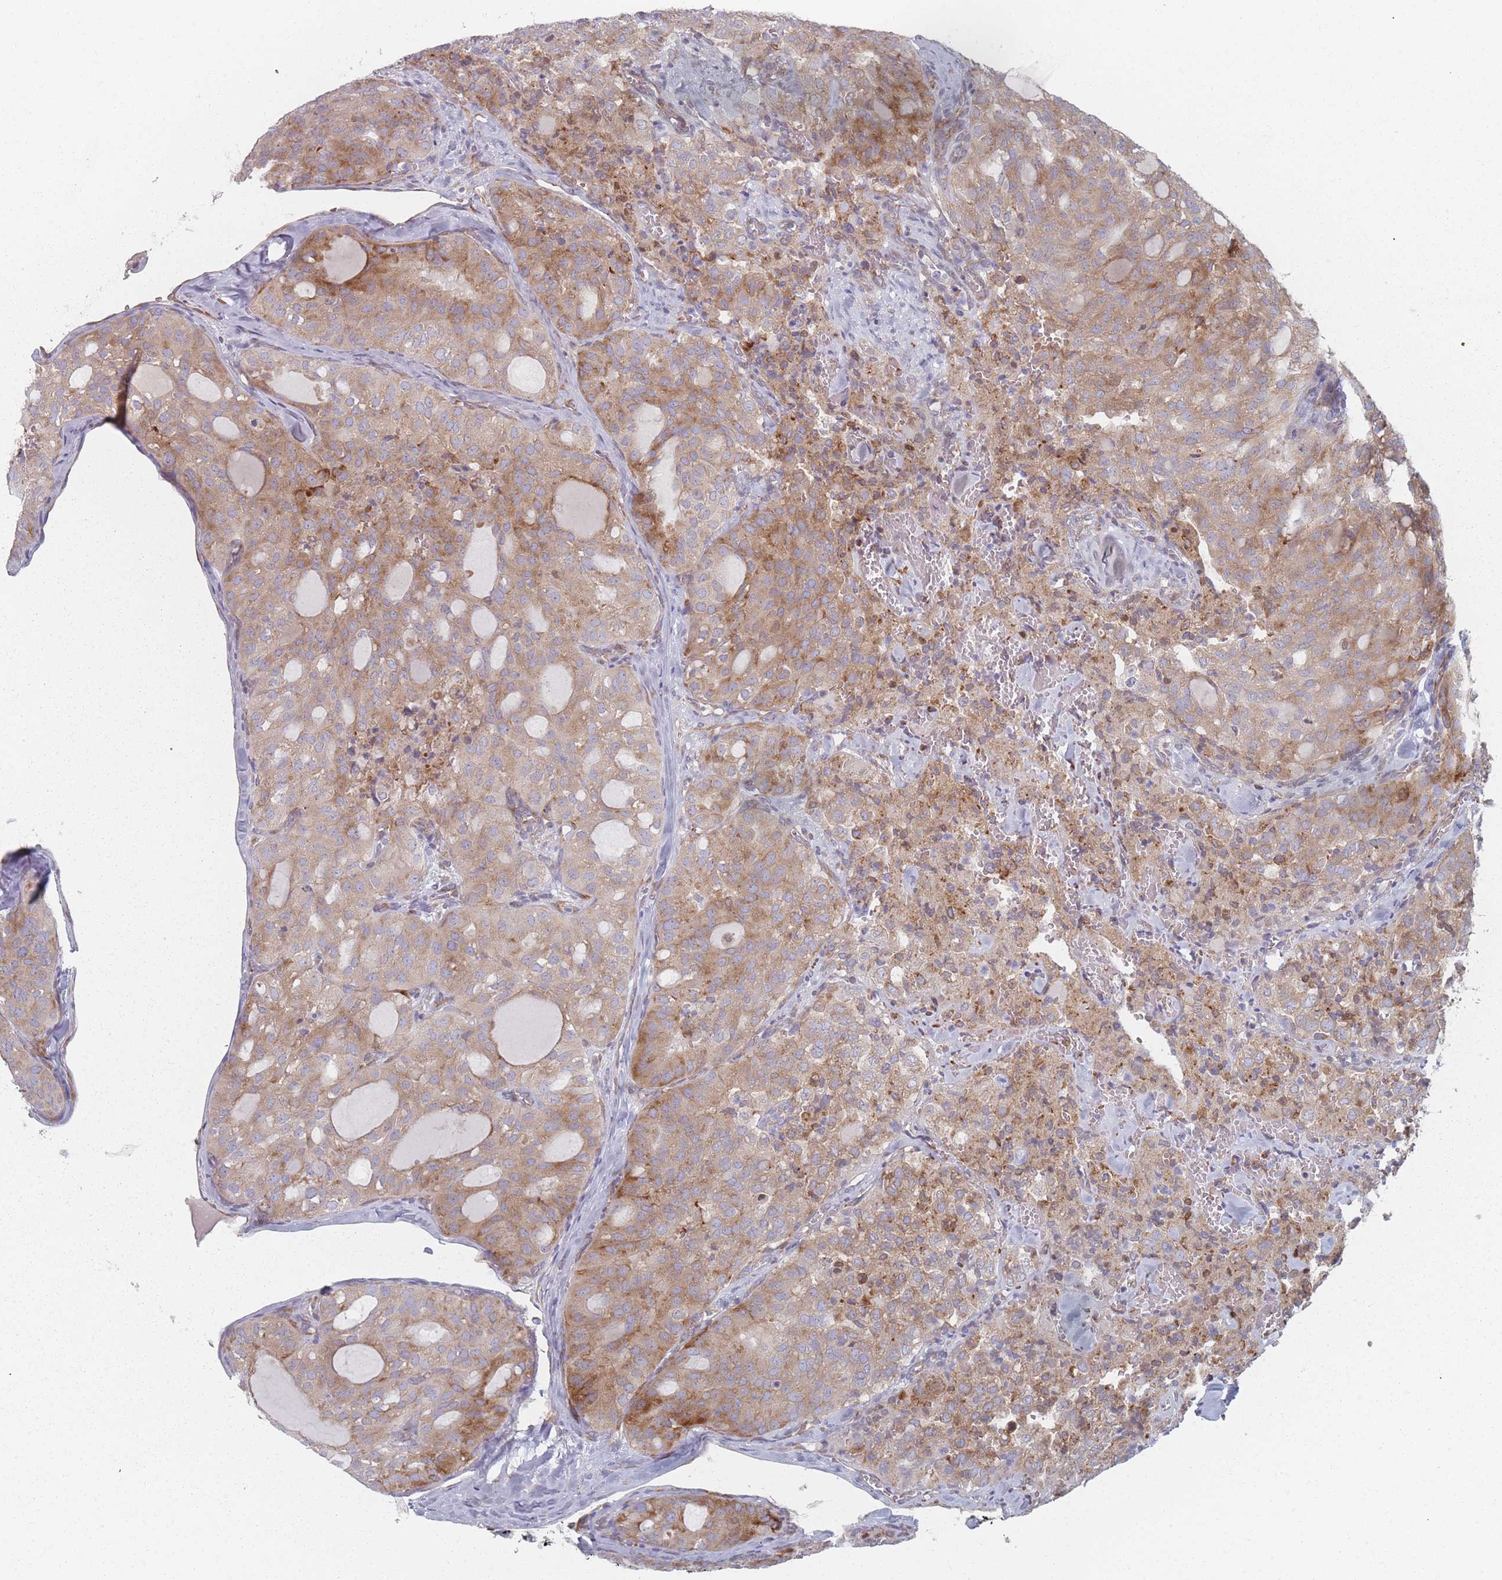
{"staining": {"intensity": "moderate", "quantity": ">75%", "location": "cytoplasmic/membranous"}, "tissue": "thyroid cancer", "cell_type": "Tumor cells", "image_type": "cancer", "snomed": [{"axis": "morphology", "description": "Follicular adenoma carcinoma, NOS"}, {"axis": "topography", "description": "Thyroid gland"}], "caption": "Protein expression analysis of thyroid follicular adenoma carcinoma displays moderate cytoplasmic/membranous expression in approximately >75% of tumor cells.", "gene": "CACNG5", "patient": {"sex": "male", "age": 75}}